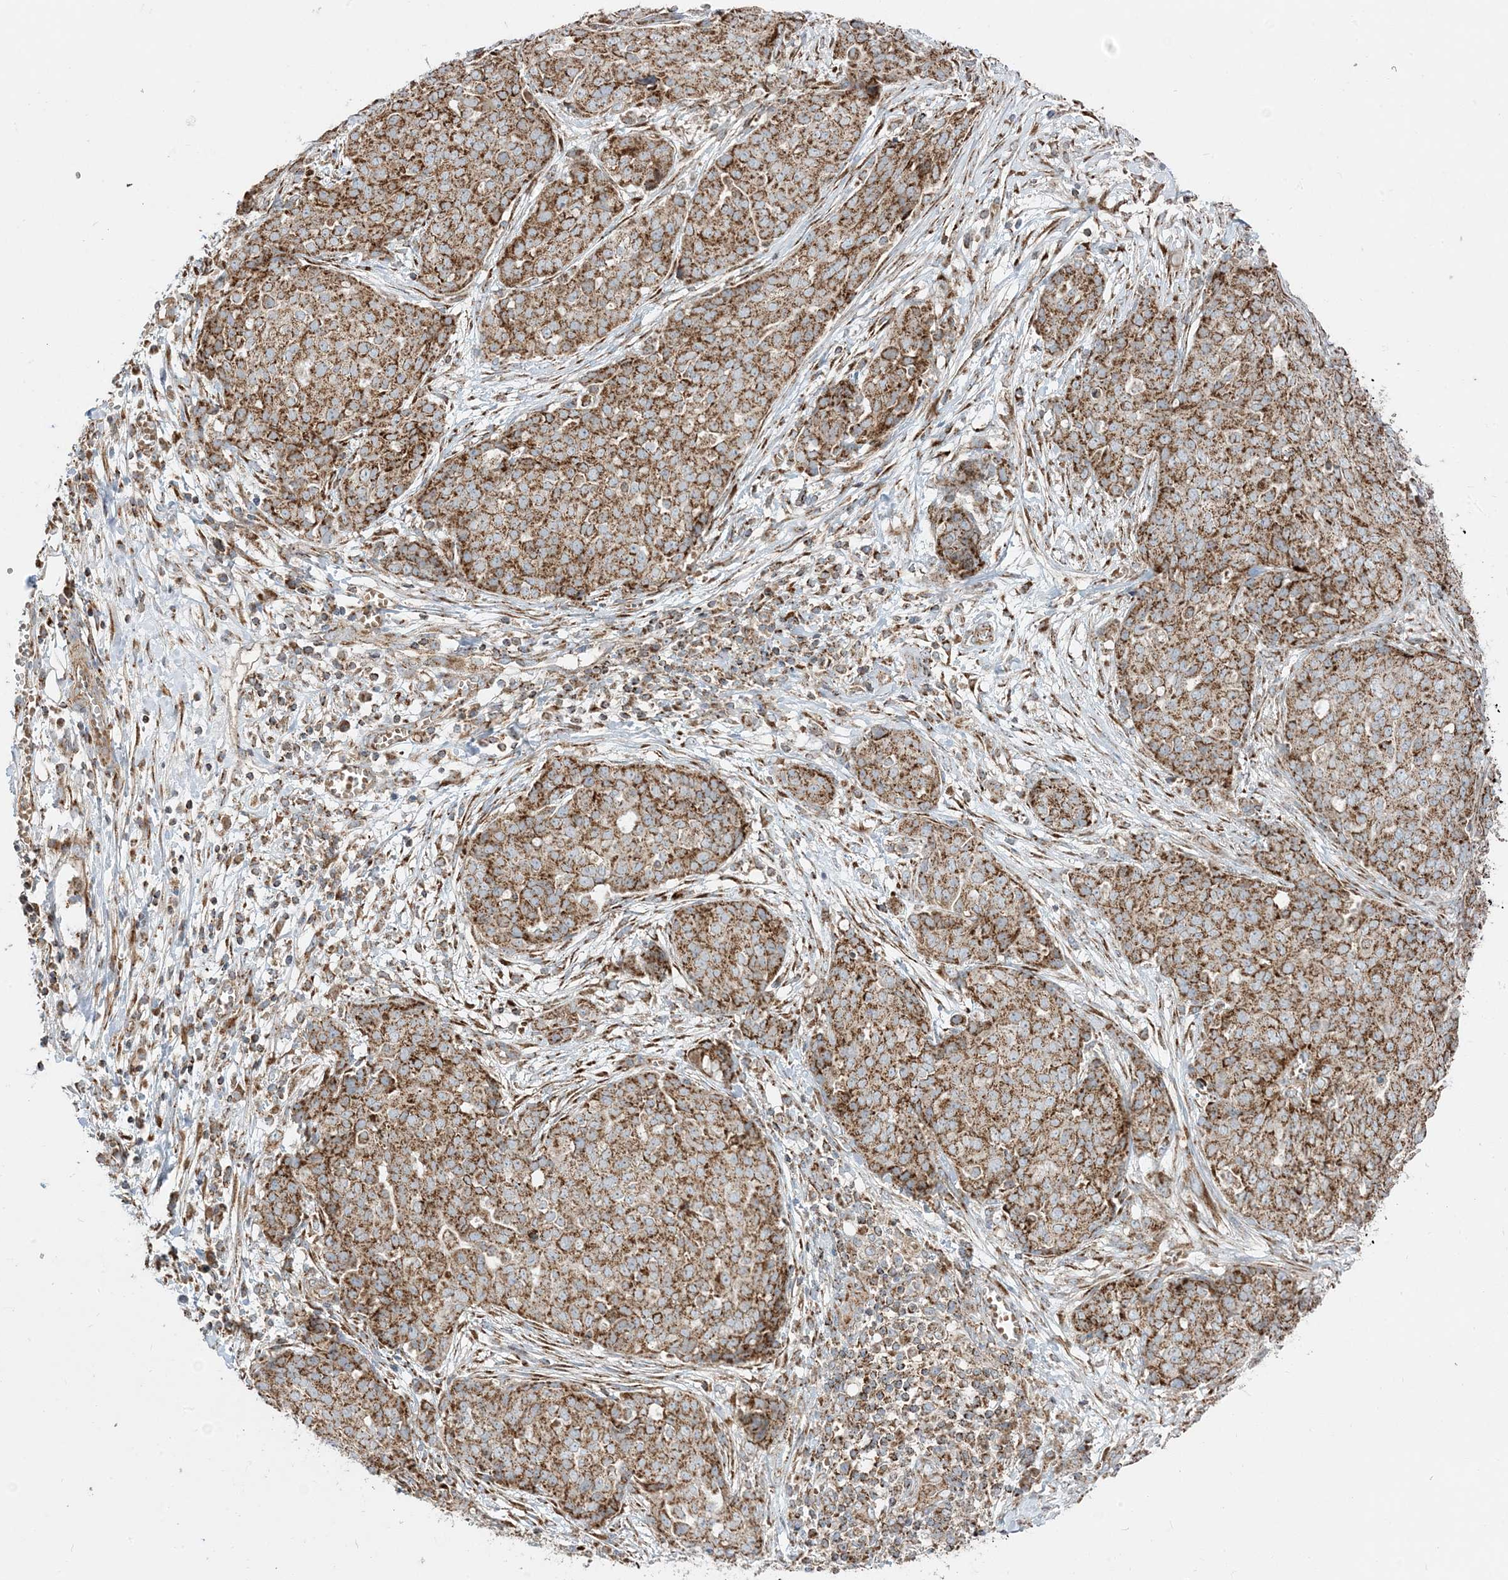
{"staining": {"intensity": "strong", "quantity": ">75%", "location": "cytoplasmic/membranous"}, "tissue": "ovarian cancer", "cell_type": "Tumor cells", "image_type": "cancer", "snomed": [{"axis": "morphology", "description": "Cystadenocarcinoma, serous, NOS"}, {"axis": "topography", "description": "Soft tissue"}, {"axis": "topography", "description": "Ovary"}], "caption": "Protein expression analysis of human serous cystadenocarcinoma (ovarian) reveals strong cytoplasmic/membranous expression in about >75% of tumor cells. (brown staining indicates protein expression, while blue staining denotes nuclei).", "gene": "AARS2", "patient": {"sex": "female", "age": 57}}